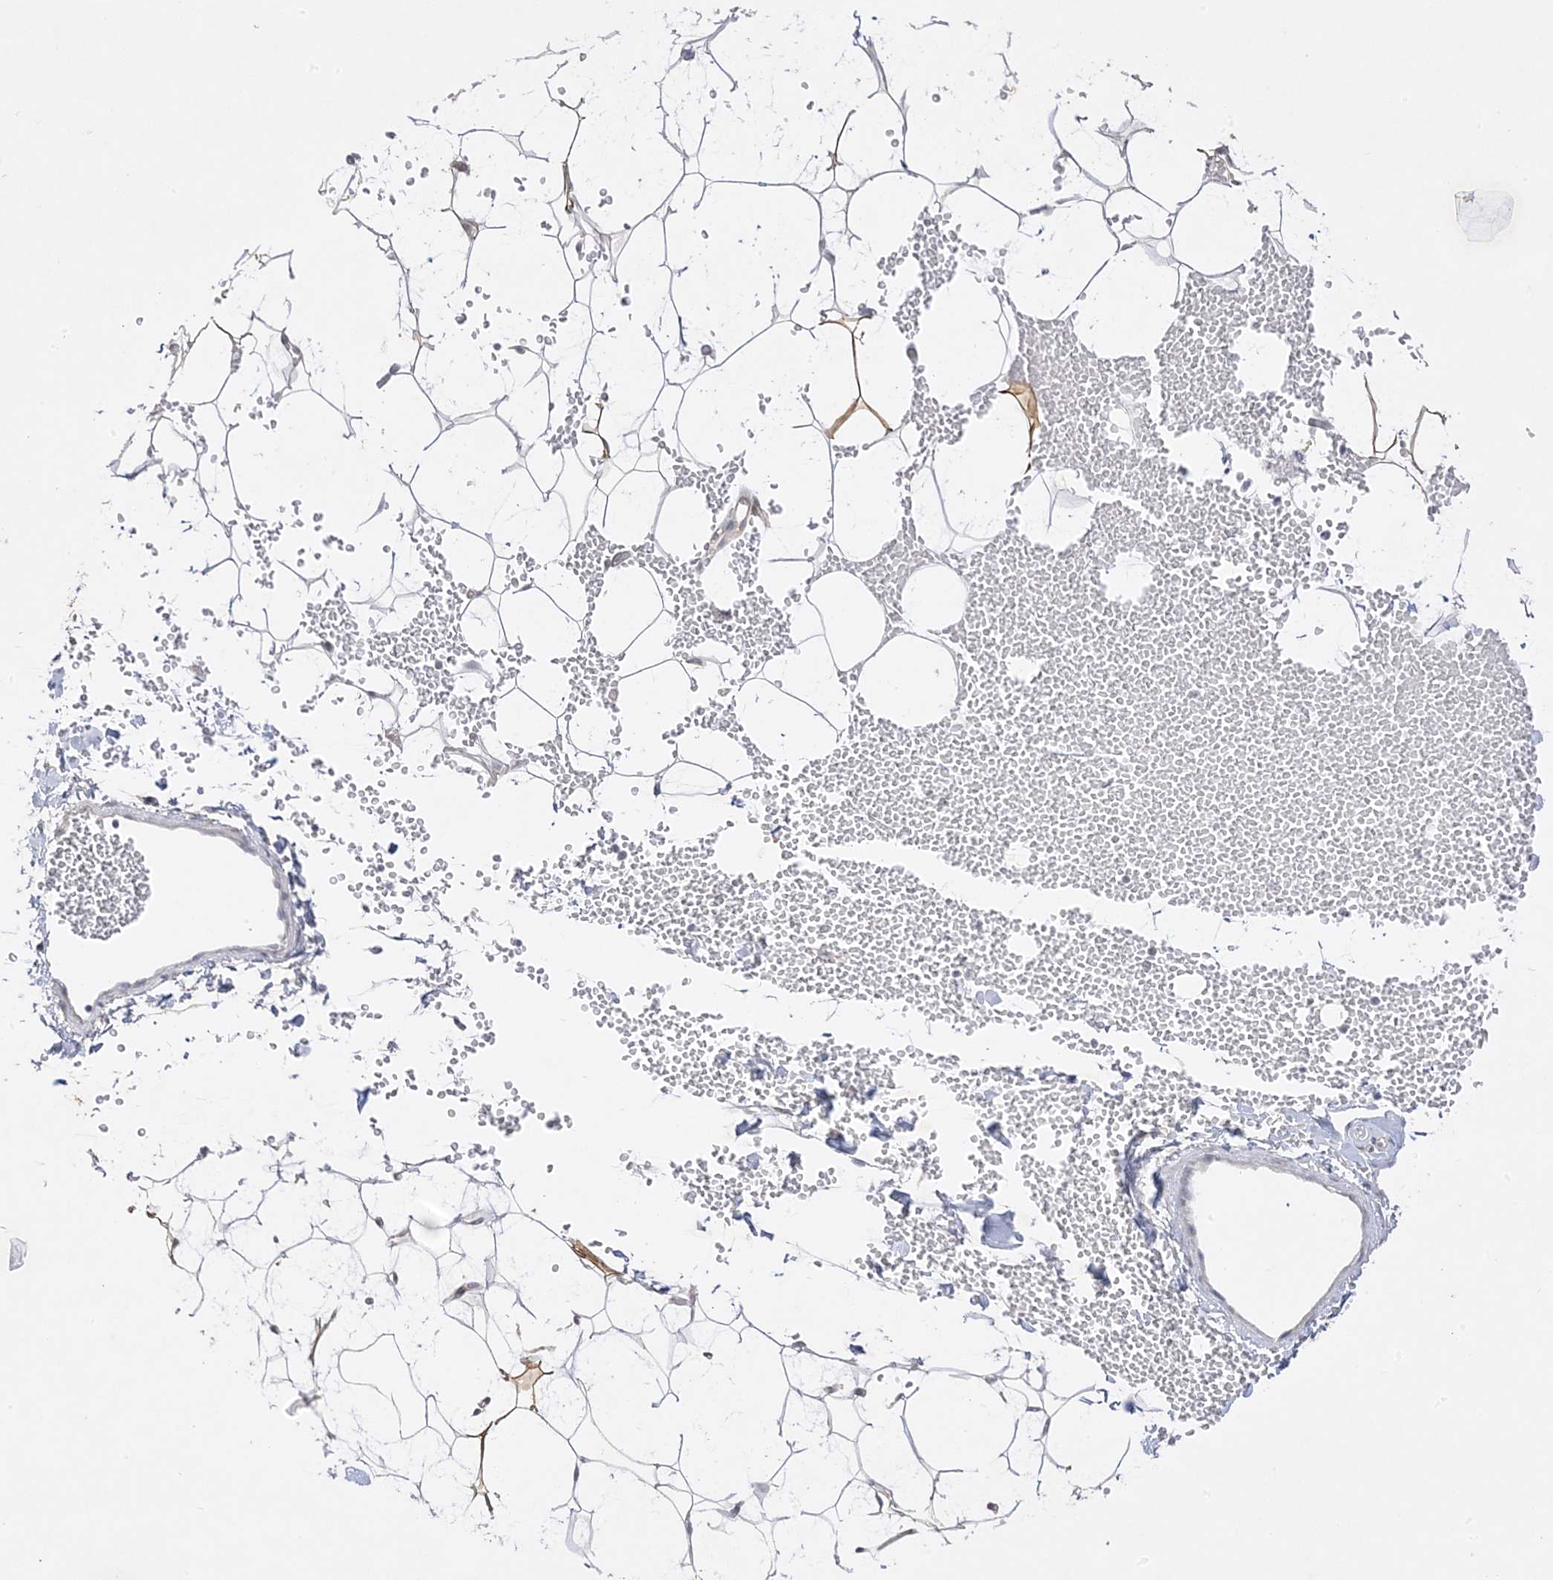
{"staining": {"intensity": "moderate", "quantity": "<25%", "location": "cytoplasmic/membranous"}, "tissue": "adipose tissue", "cell_type": "Adipocytes", "image_type": "normal", "snomed": [{"axis": "morphology", "description": "Normal tissue, NOS"}, {"axis": "topography", "description": "Breast"}], "caption": "IHC histopathology image of normal adipose tissue: human adipose tissue stained using immunohistochemistry (IHC) exhibits low levels of moderate protein expression localized specifically in the cytoplasmic/membranous of adipocytes, appearing as a cytoplasmic/membranous brown color.", "gene": "C2CD2", "patient": {"sex": "female", "age": 23}}